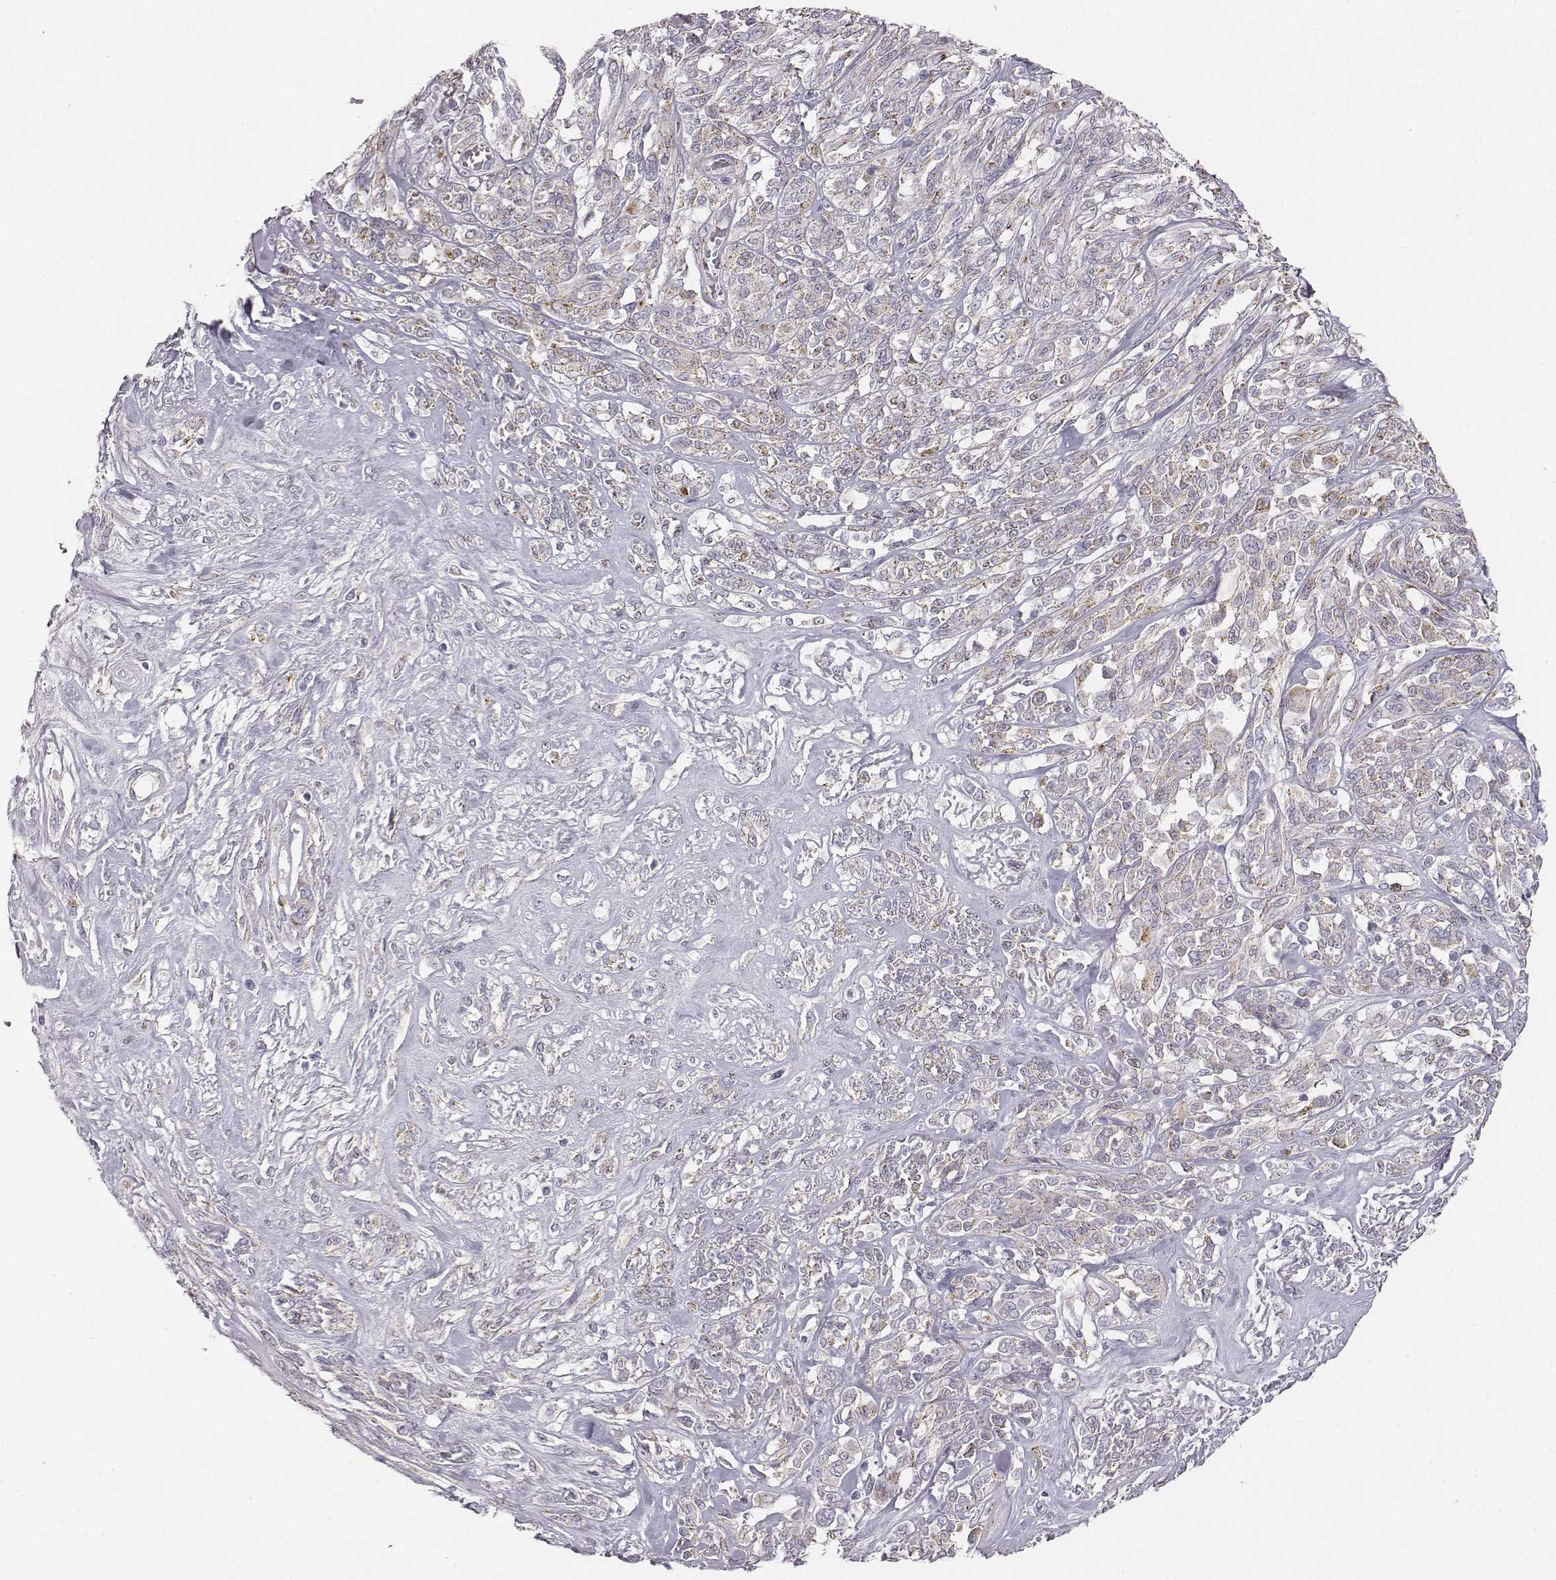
{"staining": {"intensity": "weak", "quantity": "<25%", "location": "cytoplasmic/membranous"}, "tissue": "melanoma", "cell_type": "Tumor cells", "image_type": "cancer", "snomed": [{"axis": "morphology", "description": "Malignant melanoma, NOS"}, {"axis": "topography", "description": "Skin"}], "caption": "High power microscopy histopathology image of an immunohistochemistry image of malignant melanoma, revealing no significant expression in tumor cells. Nuclei are stained in blue.", "gene": "ABCD3", "patient": {"sex": "female", "age": 91}}